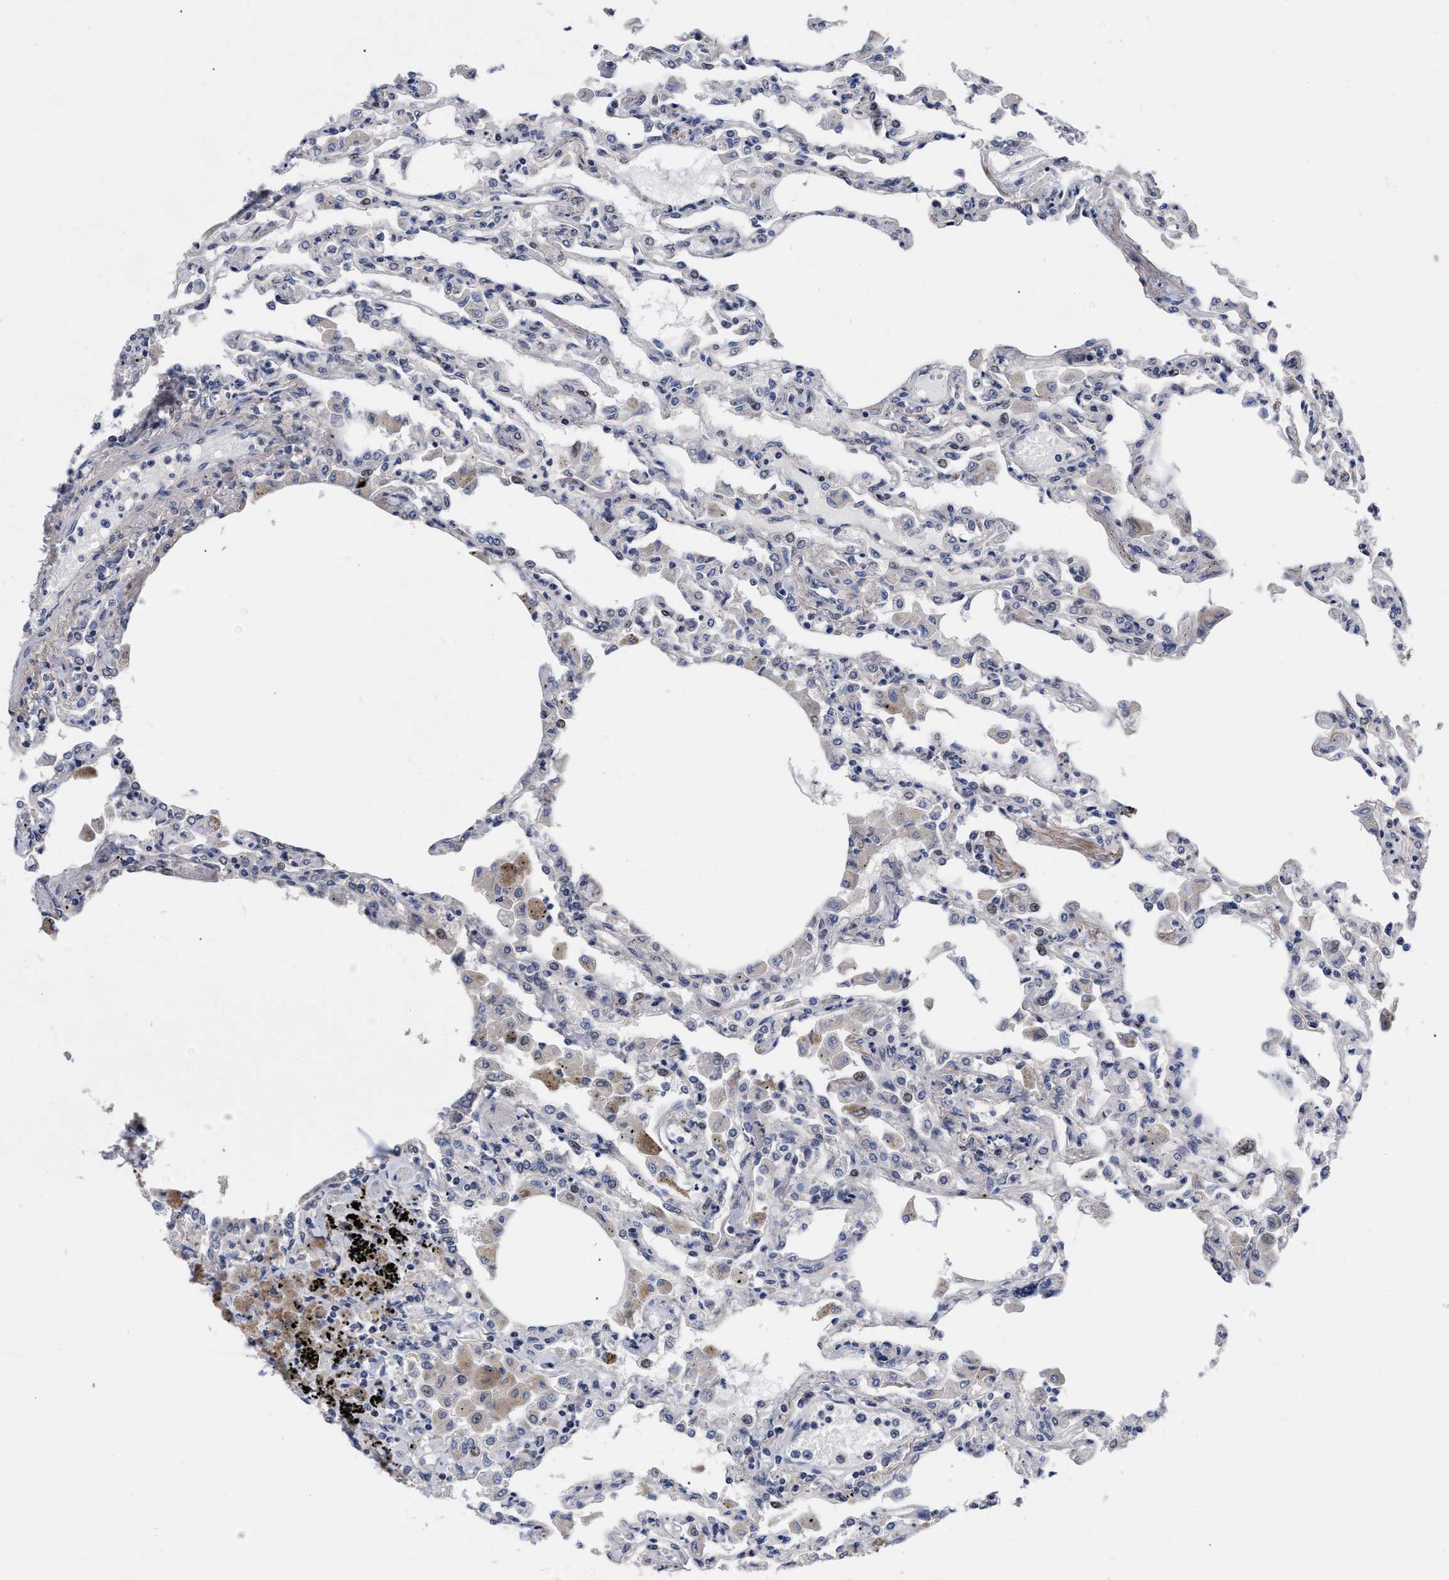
{"staining": {"intensity": "negative", "quantity": "none", "location": "none"}, "tissue": "lung", "cell_type": "Alveolar cells", "image_type": "normal", "snomed": [{"axis": "morphology", "description": "Normal tissue, NOS"}, {"axis": "topography", "description": "Bronchus"}, {"axis": "topography", "description": "Lung"}], "caption": "The image demonstrates no staining of alveolar cells in normal lung.", "gene": "CCN5", "patient": {"sex": "female", "age": 49}}